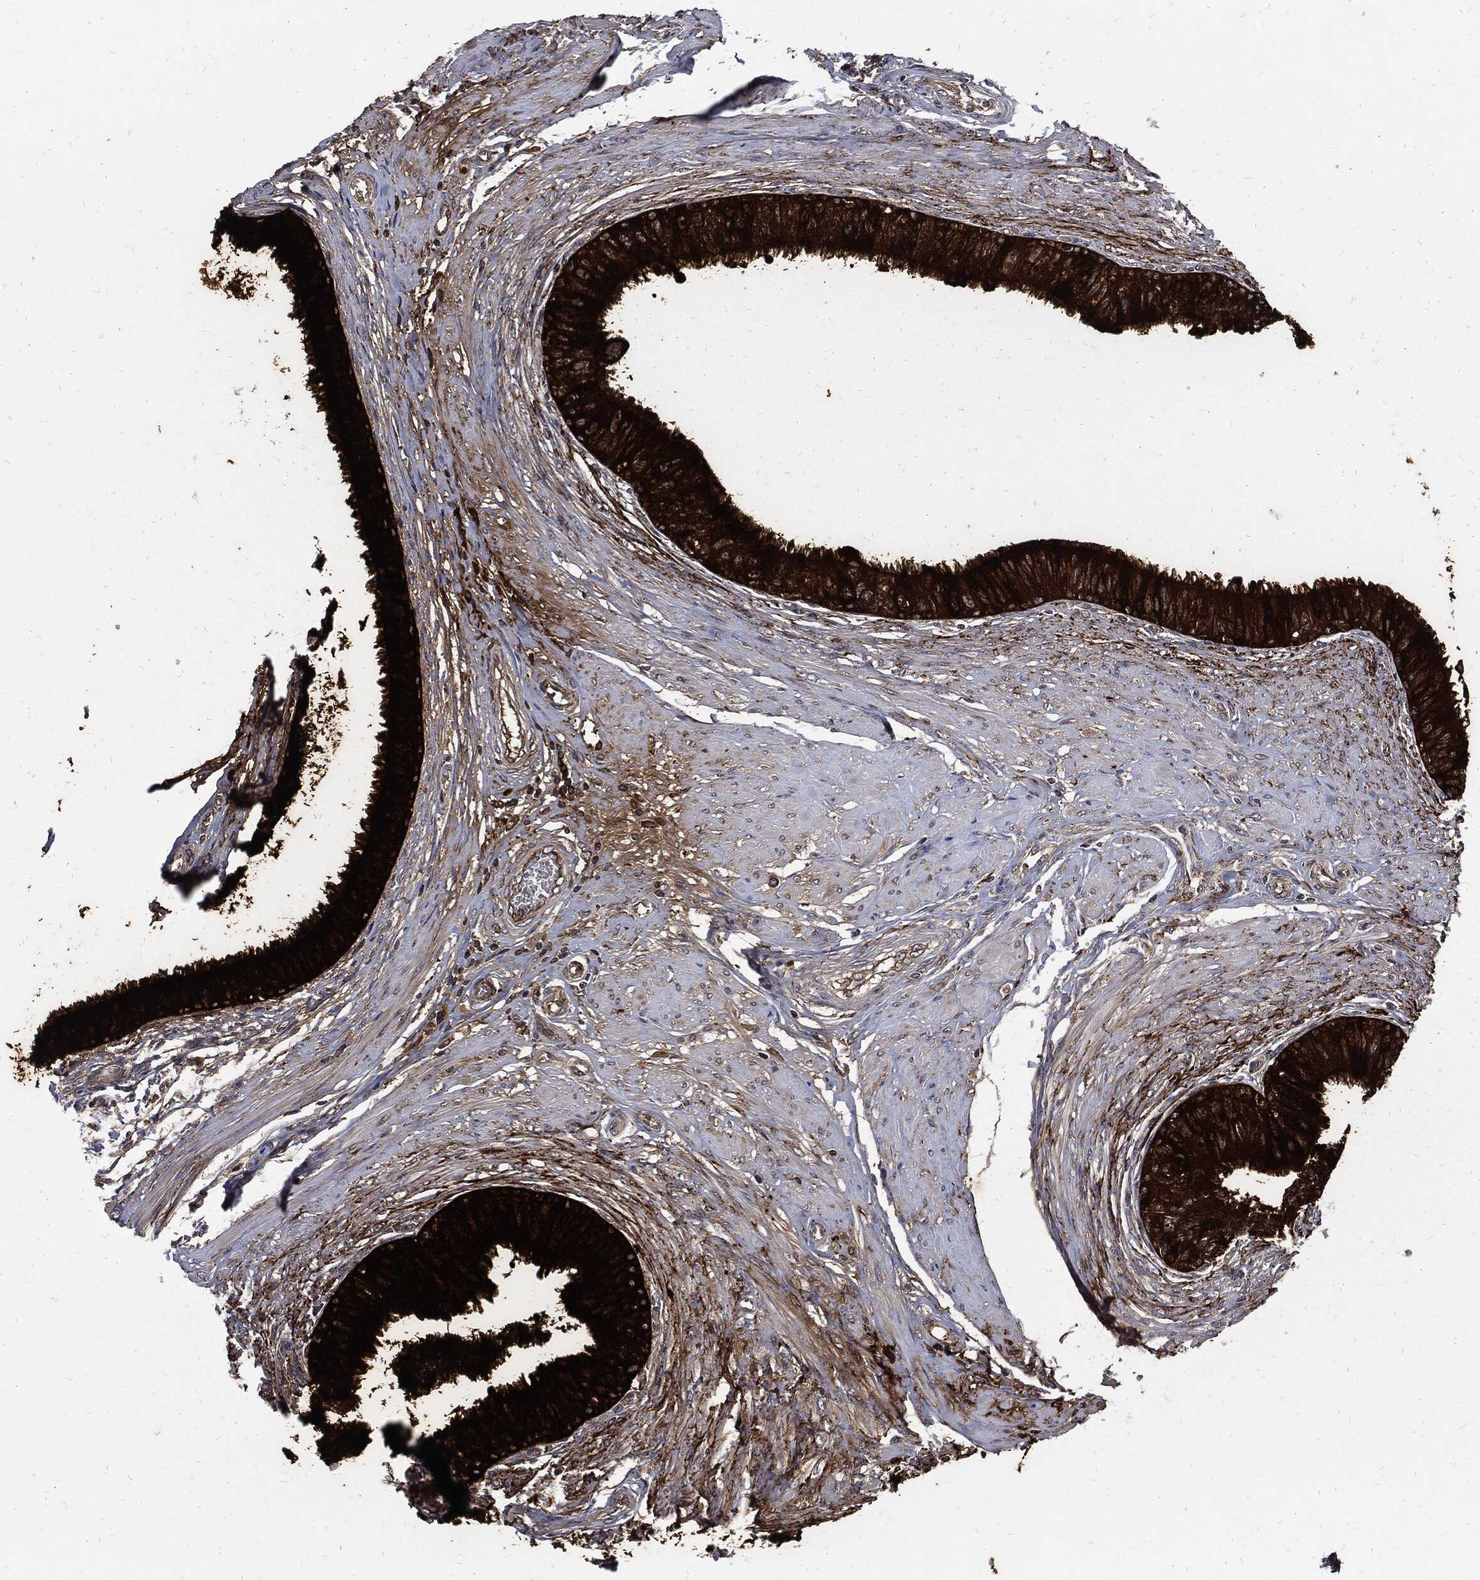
{"staining": {"intensity": "strong", "quantity": ">75%", "location": "cytoplasmic/membranous"}, "tissue": "epididymis", "cell_type": "Glandular cells", "image_type": "normal", "snomed": [{"axis": "morphology", "description": "Normal tissue, NOS"}, {"axis": "morphology", "description": "Seminoma, NOS"}, {"axis": "topography", "description": "Testis"}, {"axis": "topography", "description": "Epididymis"}], "caption": "Immunohistochemical staining of benign epididymis reveals strong cytoplasmic/membranous protein expression in about >75% of glandular cells.", "gene": "CLU", "patient": {"sex": "male", "age": 61}}